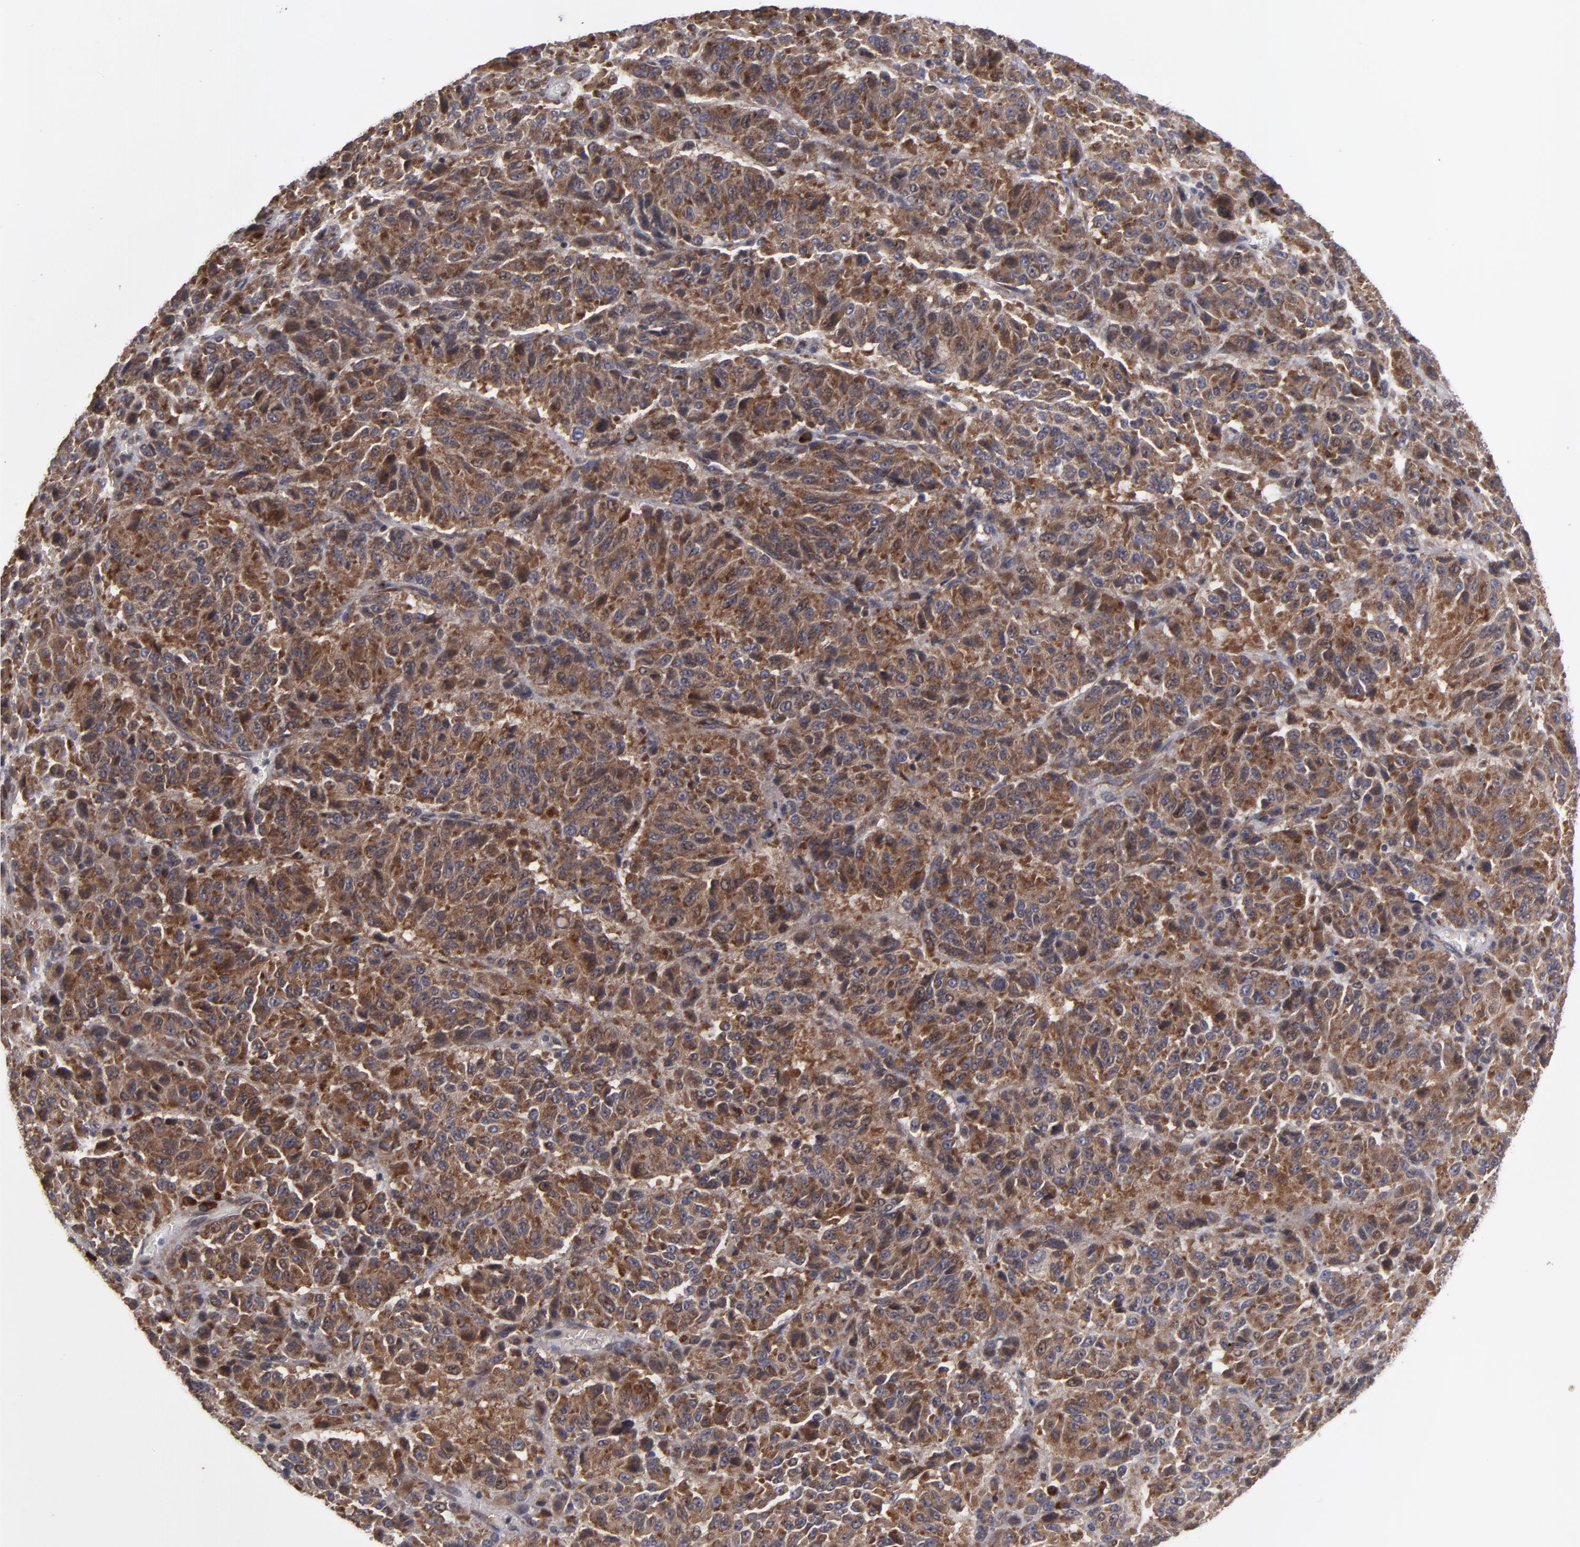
{"staining": {"intensity": "strong", "quantity": ">75%", "location": "cytoplasmic/membranous"}, "tissue": "melanoma", "cell_type": "Tumor cells", "image_type": "cancer", "snomed": [{"axis": "morphology", "description": "Malignant melanoma, Metastatic site"}, {"axis": "topography", "description": "Lung"}], "caption": "A brown stain shows strong cytoplasmic/membranous expression of a protein in human malignant melanoma (metastatic site) tumor cells.", "gene": "SND1", "patient": {"sex": "male", "age": 64}}